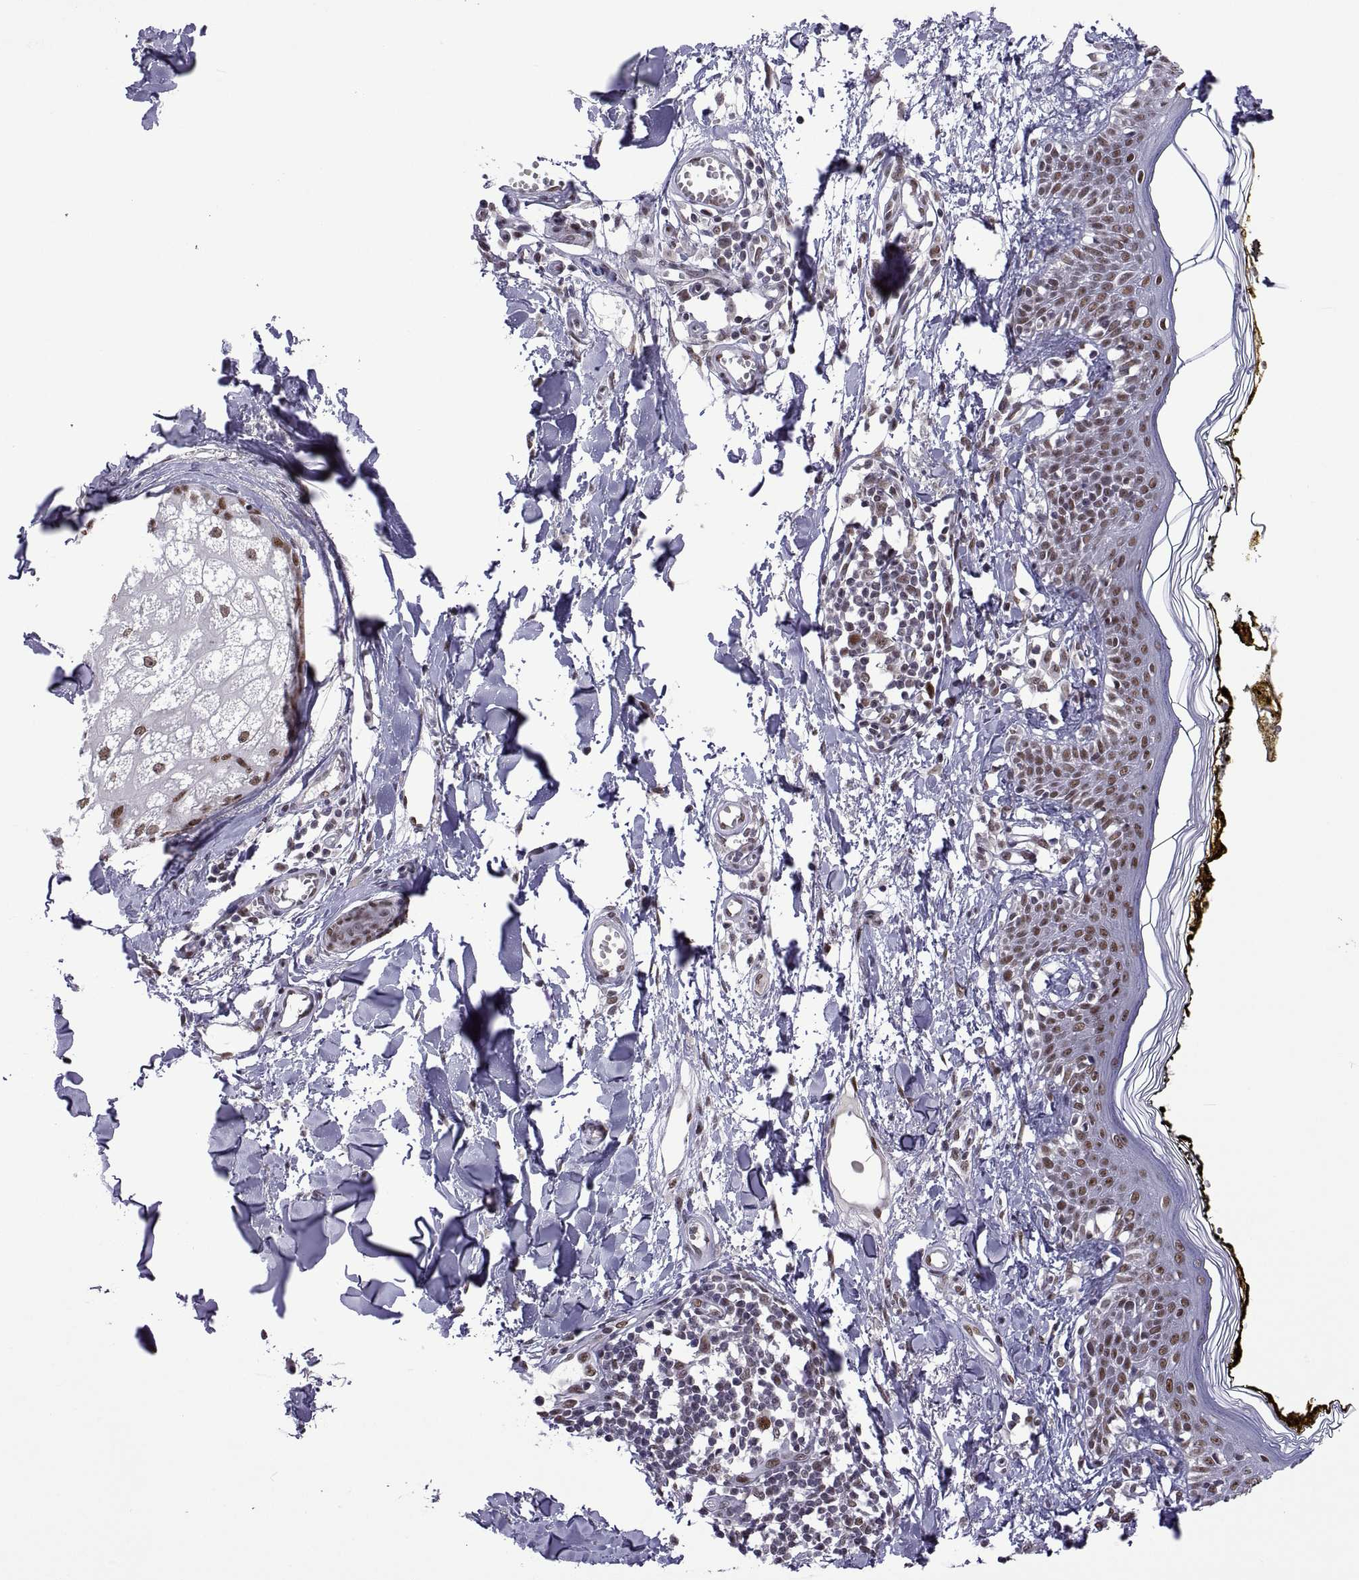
{"staining": {"intensity": "weak", "quantity": "25%-75%", "location": "nuclear"}, "tissue": "skin", "cell_type": "Fibroblasts", "image_type": "normal", "snomed": [{"axis": "morphology", "description": "Normal tissue, NOS"}, {"axis": "topography", "description": "Skin"}], "caption": "A micrograph showing weak nuclear positivity in about 25%-75% of fibroblasts in benign skin, as visualized by brown immunohistochemical staining.", "gene": "NR4A1", "patient": {"sex": "male", "age": 76}}